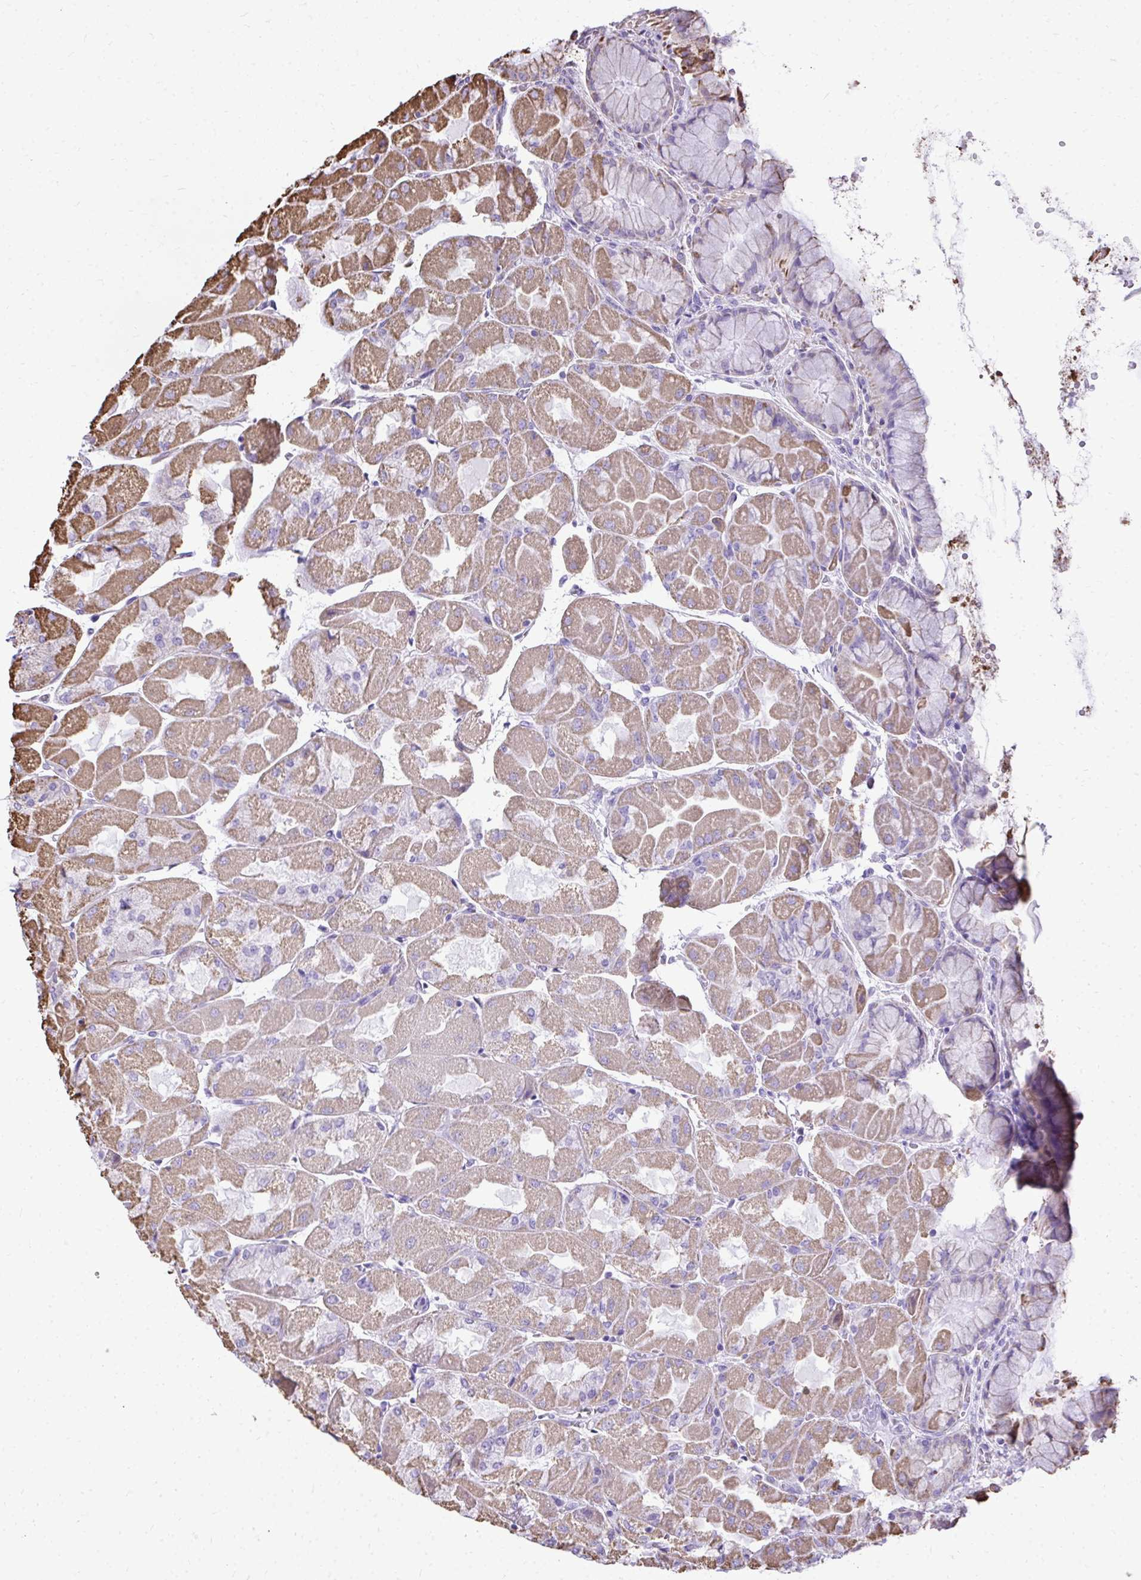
{"staining": {"intensity": "weak", "quantity": ">75%", "location": "cytoplasmic/membranous"}, "tissue": "stomach", "cell_type": "Glandular cells", "image_type": "normal", "snomed": [{"axis": "morphology", "description": "Normal tissue, NOS"}, {"axis": "topography", "description": "Stomach"}], "caption": "Immunohistochemical staining of benign stomach displays >75% levels of weak cytoplasmic/membranous protein expression in about >75% of glandular cells.", "gene": "MPZL2", "patient": {"sex": "female", "age": 61}}